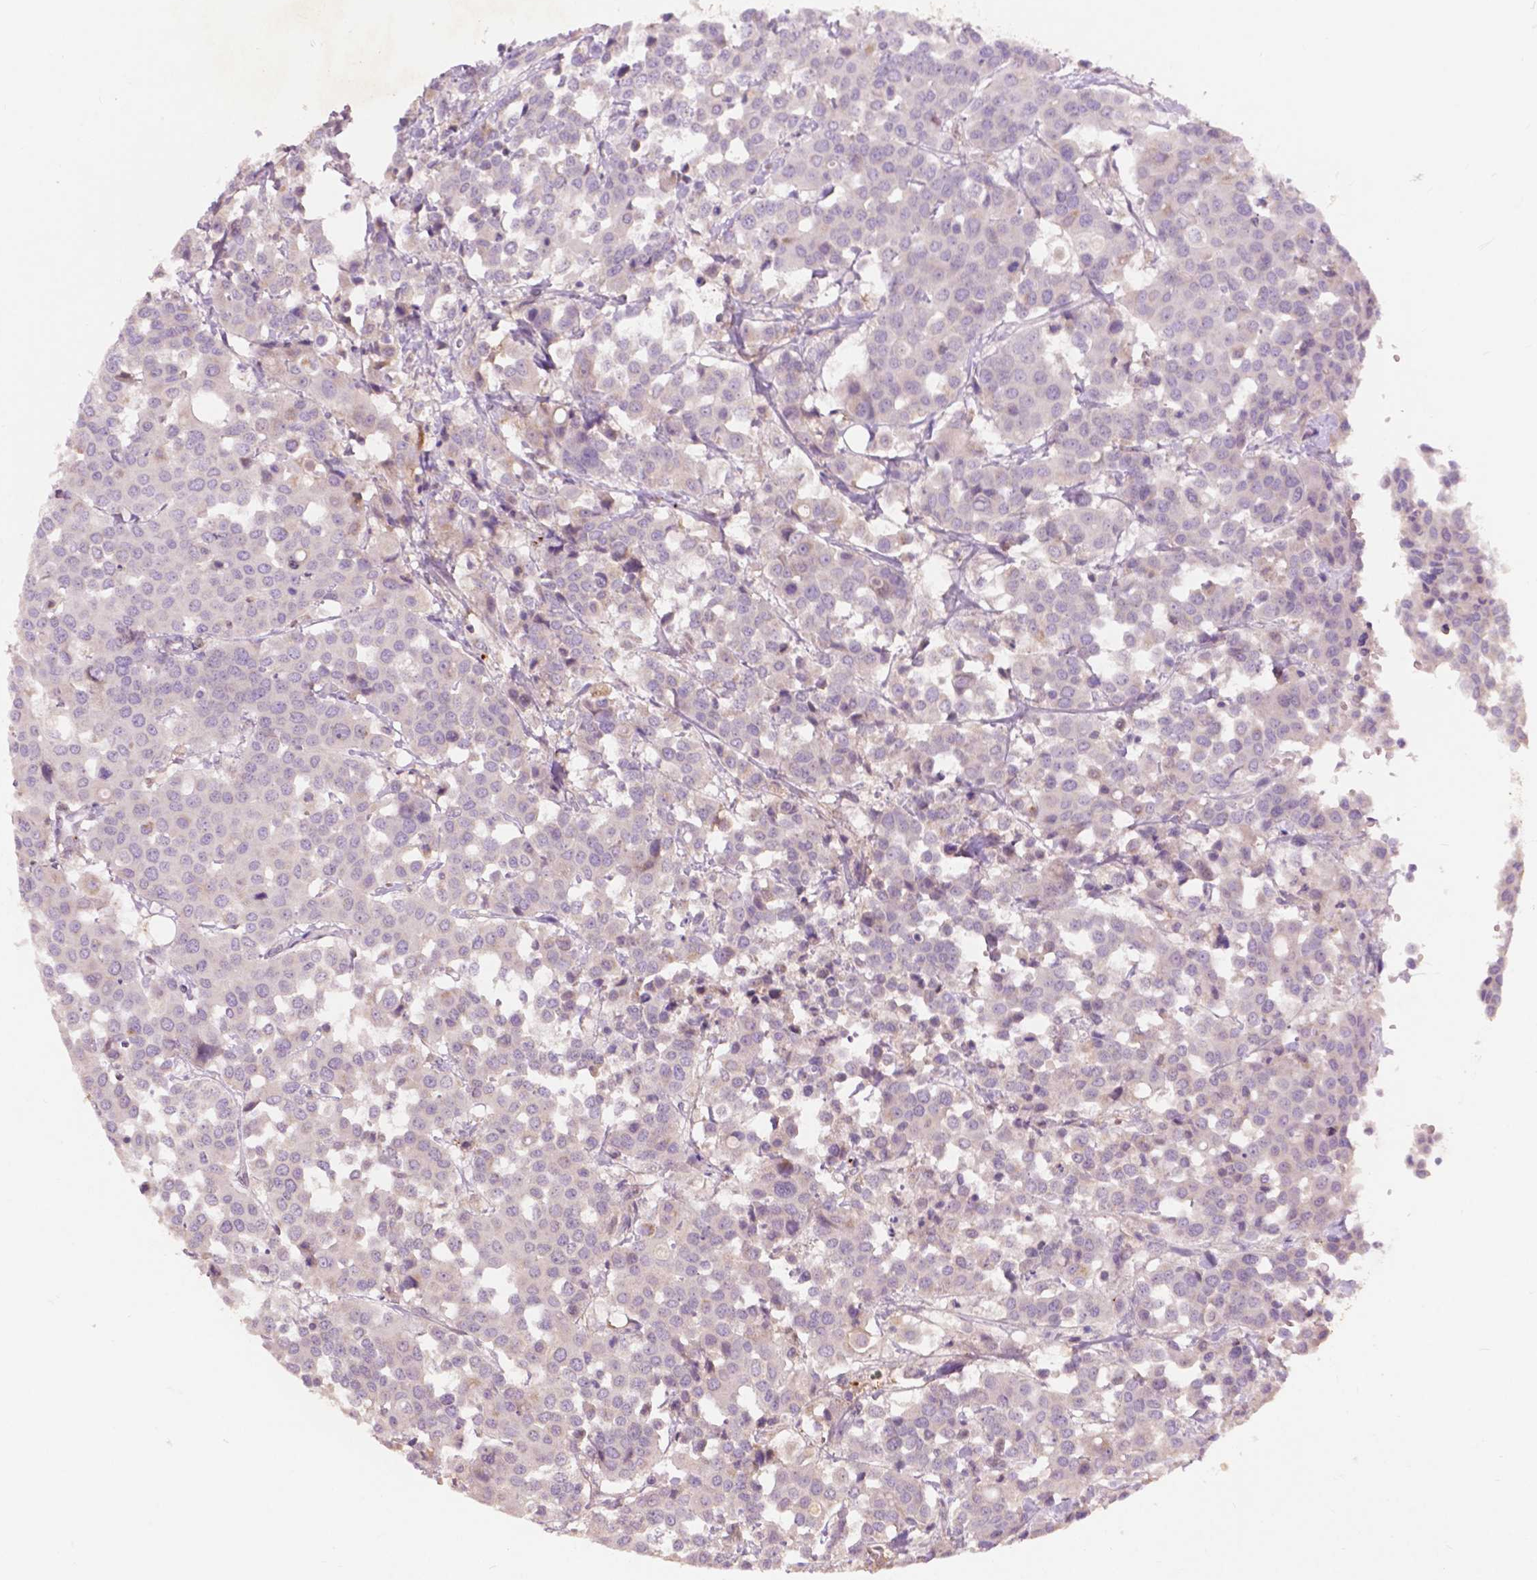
{"staining": {"intensity": "negative", "quantity": "none", "location": "none"}, "tissue": "carcinoid", "cell_type": "Tumor cells", "image_type": "cancer", "snomed": [{"axis": "morphology", "description": "Carcinoid, malignant, NOS"}, {"axis": "topography", "description": "Colon"}], "caption": "Tumor cells show no significant protein staining in carcinoid.", "gene": "GPR37", "patient": {"sex": "male", "age": 81}}